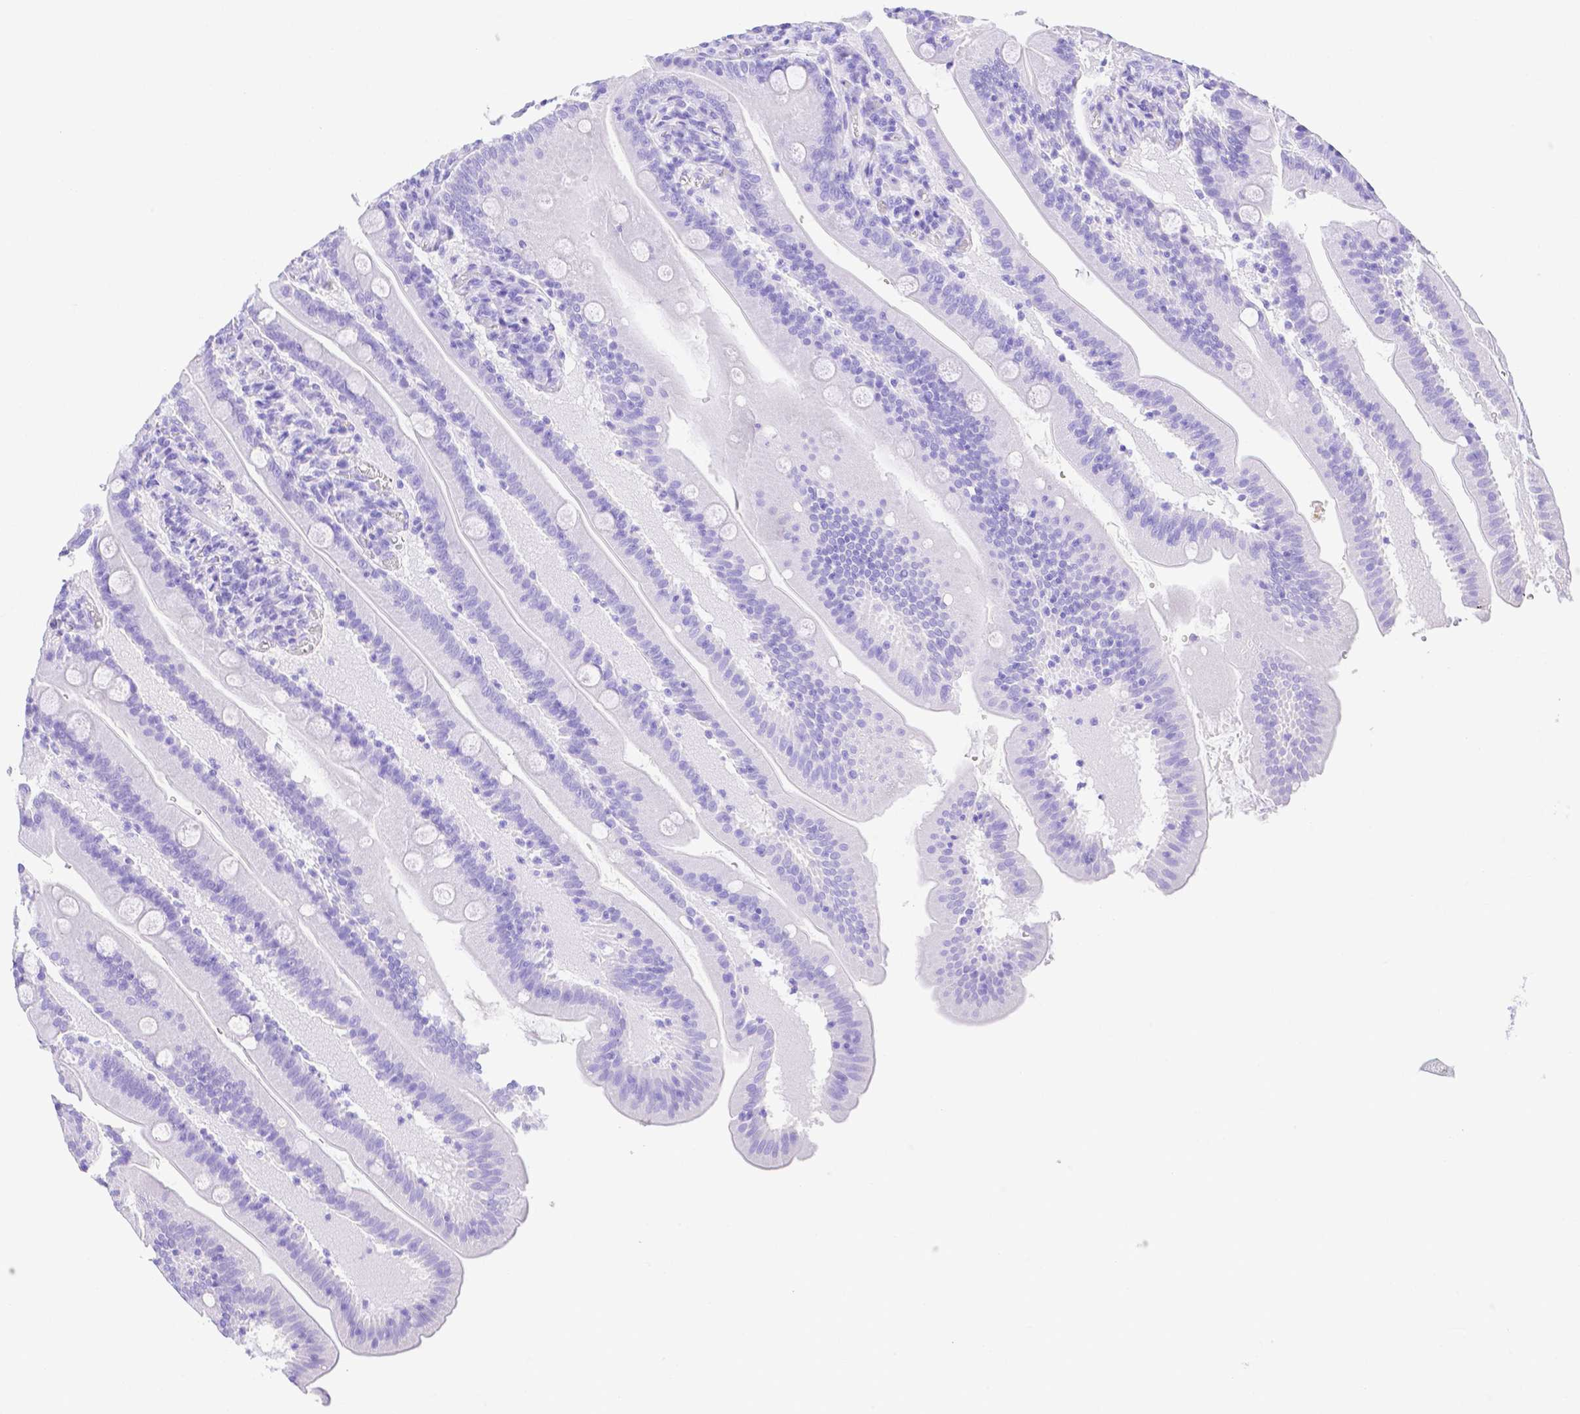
{"staining": {"intensity": "negative", "quantity": "none", "location": "none"}, "tissue": "small intestine", "cell_type": "Glandular cells", "image_type": "normal", "snomed": [{"axis": "morphology", "description": "Normal tissue, NOS"}, {"axis": "topography", "description": "Small intestine"}], "caption": "Small intestine was stained to show a protein in brown. There is no significant expression in glandular cells. (DAB immunohistochemistry visualized using brightfield microscopy, high magnification).", "gene": "SMR3A", "patient": {"sex": "male", "age": 37}}